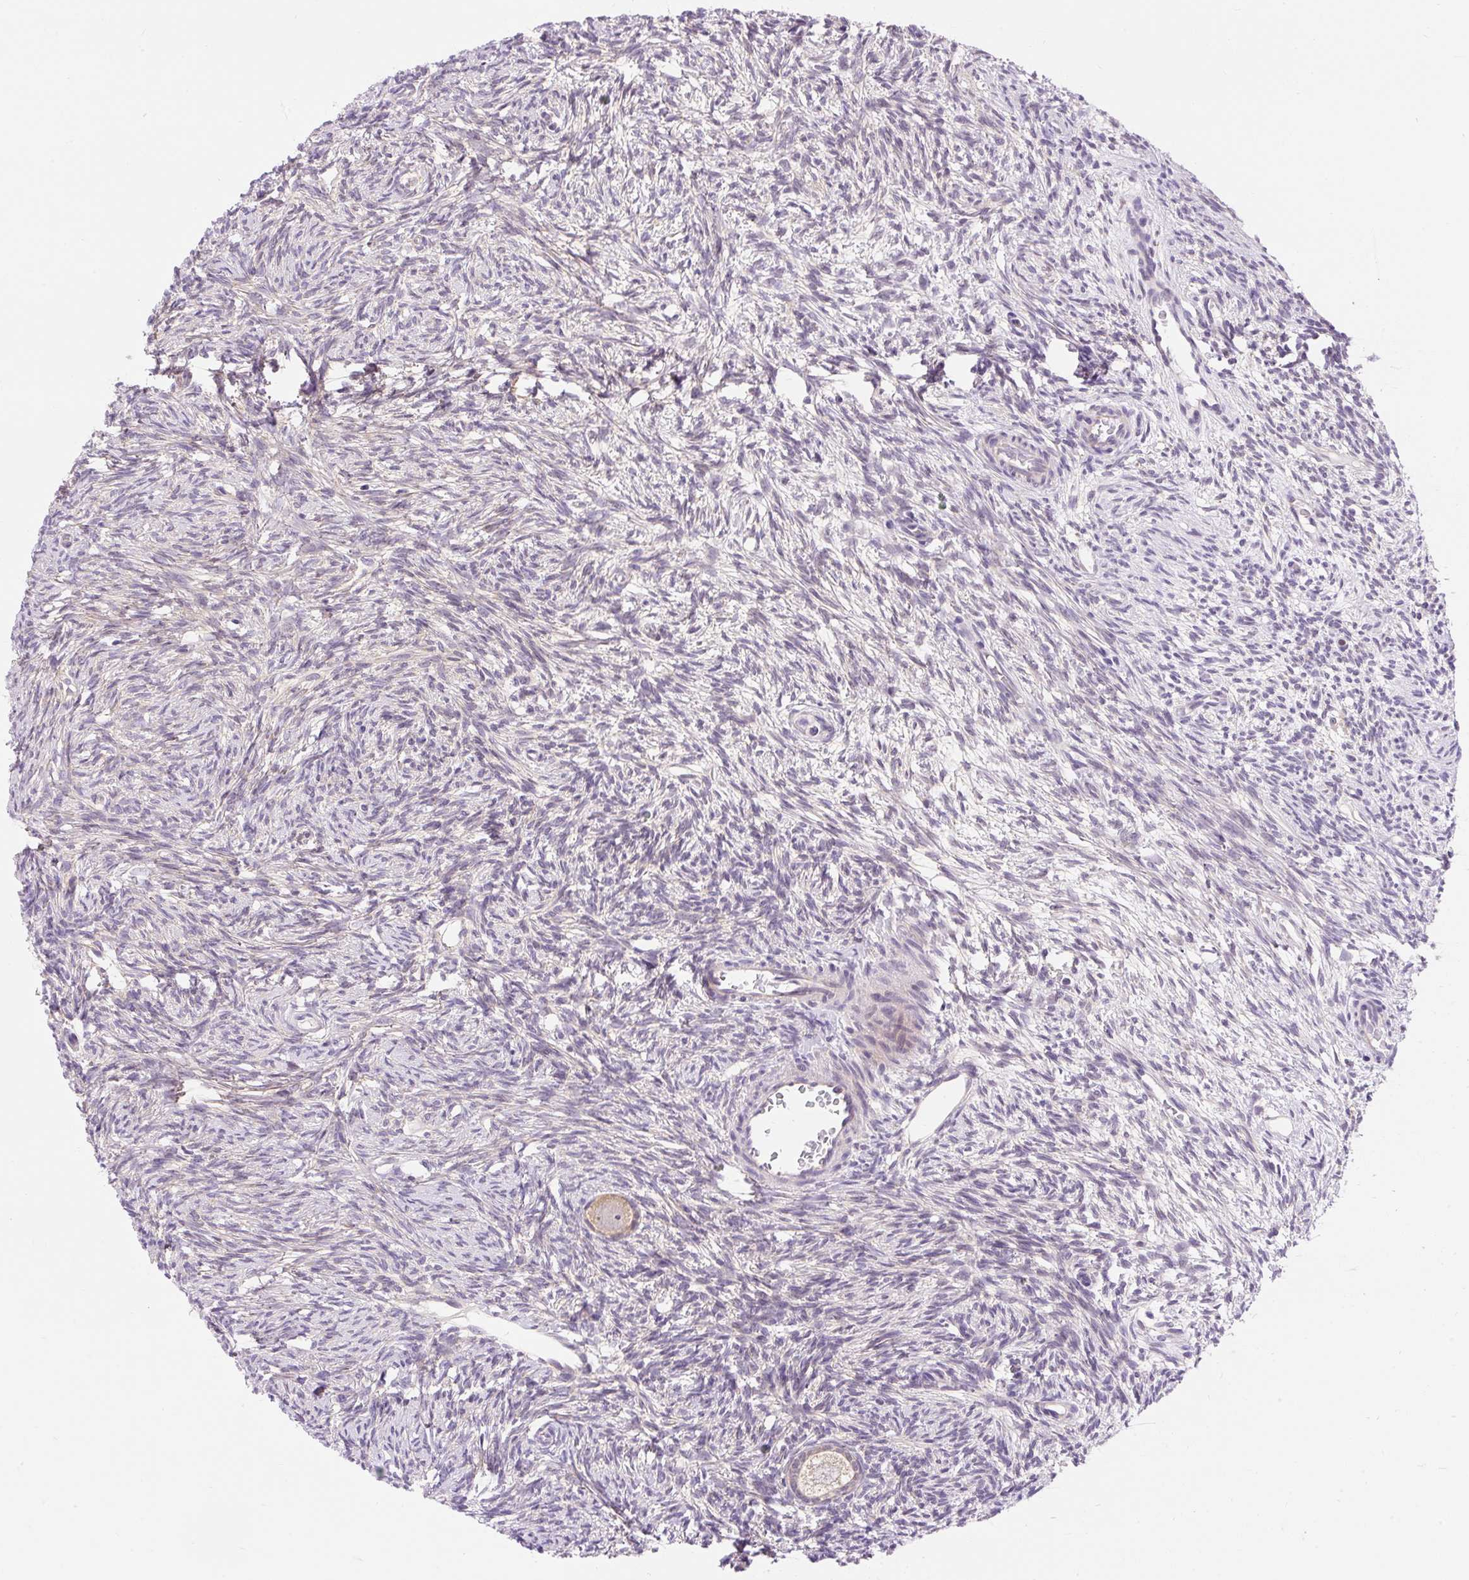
{"staining": {"intensity": "moderate", "quantity": ">75%", "location": "cytoplasmic/membranous"}, "tissue": "ovary", "cell_type": "Follicle cells", "image_type": "normal", "snomed": [{"axis": "morphology", "description": "Normal tissue, NOS"}, {"axis": "topography", "description": "Ovary"}], "caption": "Moderate cytoplasmic/membranous staining for a protein is appreciated in approximately >75% of follicle cells of benign ovary using immunohistochemistry (IHC).", "gene": "GPR45", "patient": {"sex": "female", "age": 33}}